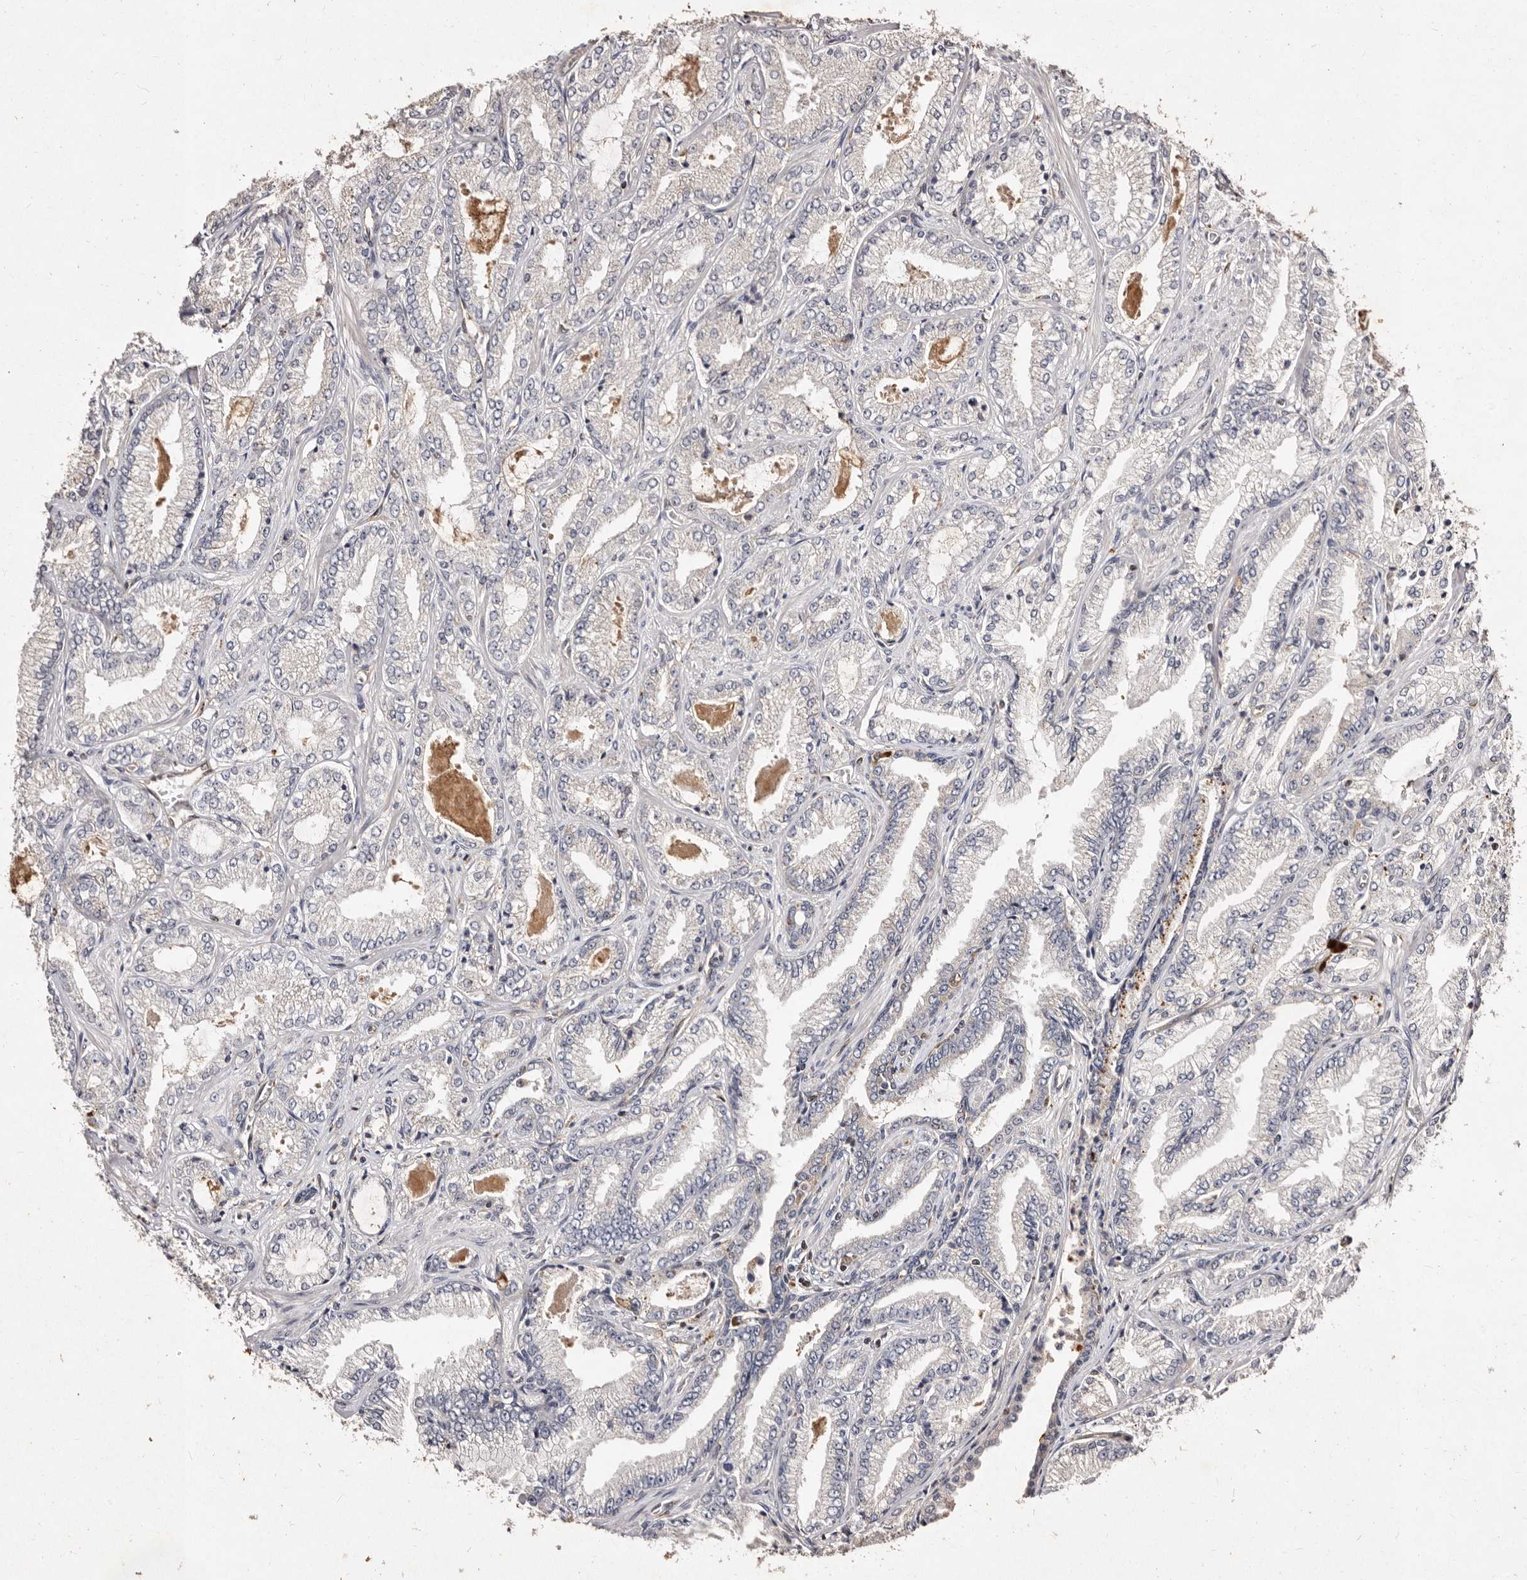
{"staining": {"intensity": "negative", "quantity": "none", "location": "none"}, "tissue": "prostate cancer", "cell_type": "Tumor cells", "image_type": "cancer", "snomed": [{"axis": "morphology", "description": "Adenocarcinoma, High grade"}, {"axis": "topography", "description": "Prostate"}], "caption": "IHC micrograph of neoplastic tissue: human prostate cancer stained with DAB exhibits no significant protein positivity in tumor cells.", "gene": "GIMAP4", "patient": {"sex": "male", "age": 71}}